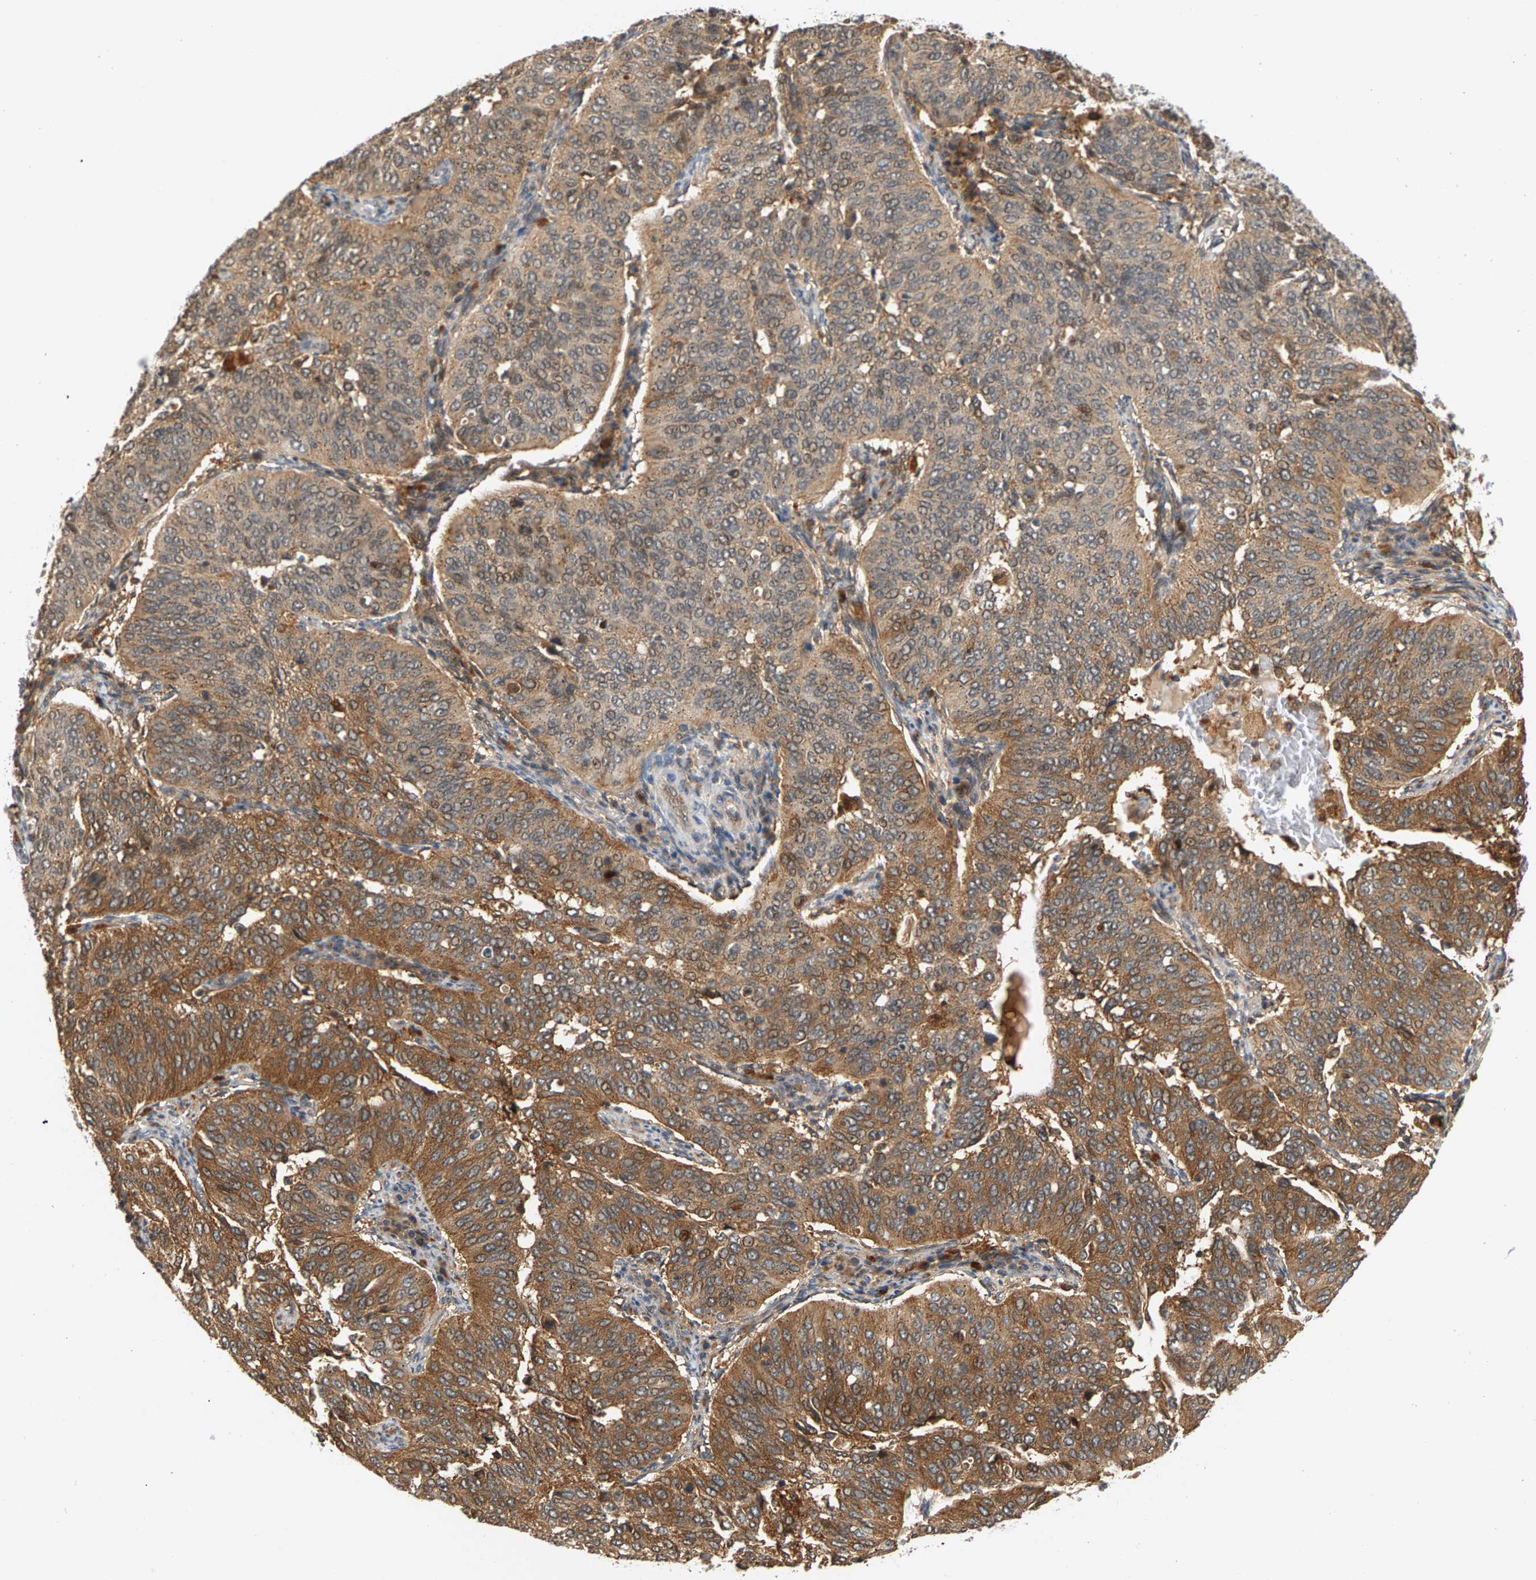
{"staining": {"intensity": "moderate", "quantity": ">75%", "location": "cytoplasmic/membranous"}, "tissue": "cervical cancer", "cell_type": "Tumor cells", "image_type": "cancer", "snomed": [{"axis": "morphology", "description": "Normal tissue, NOS"}, {"axis": "morphology", "description": "Squamous cell carcinoma, NOS"}, {"axis": "topography", "description": "Cervix"}], "caption": "This histopathology image demonstrates immunohistochemistry (IHC) staining of squamous cell carcinoma (cervical), with medium moderate cytoplasmic/membranous staining in about >75% of tumor cells.", "gene": "MAP2K5", "patient": {"sex": "female", "age": 39}}